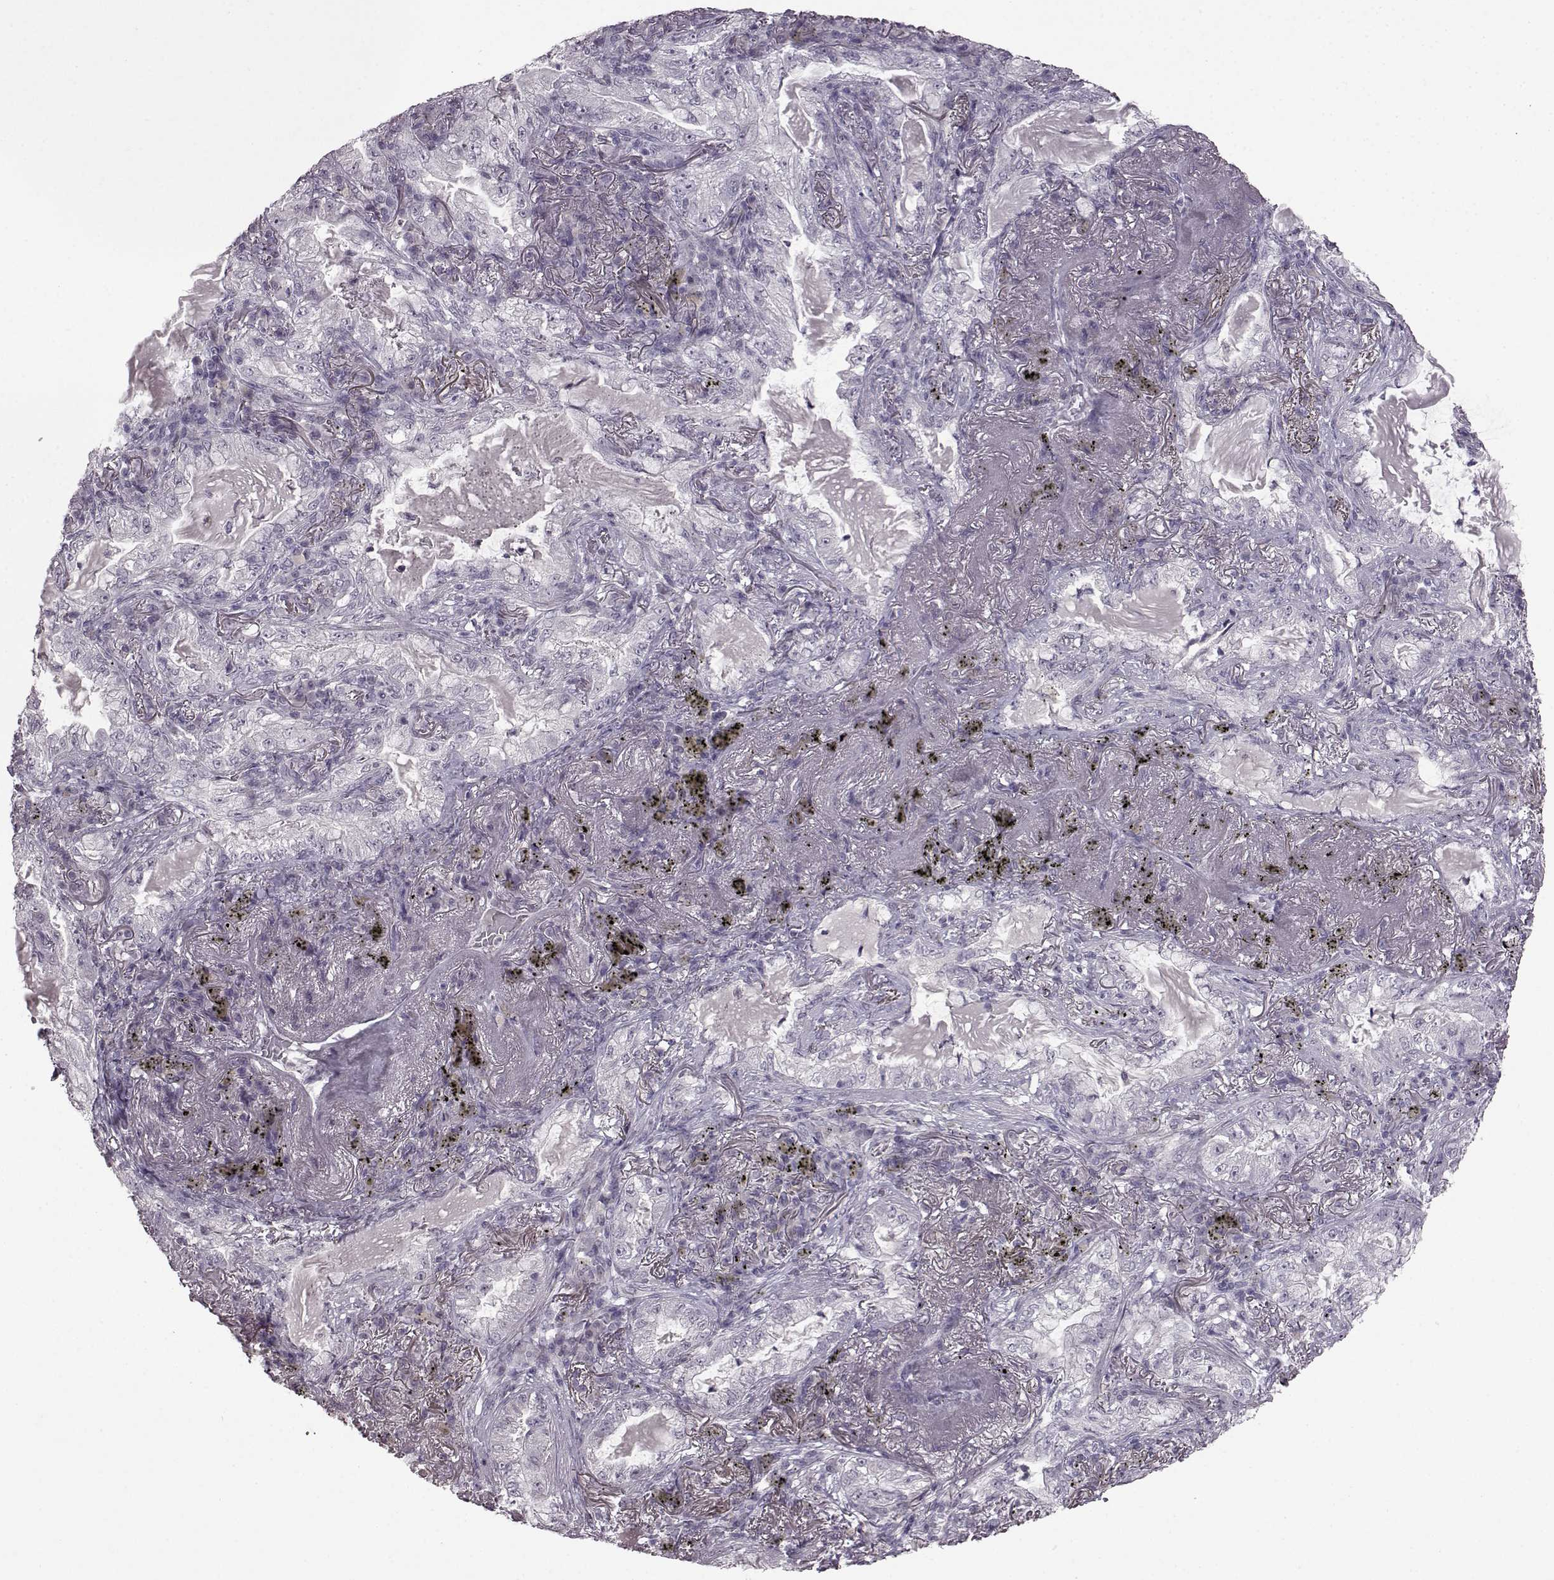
{"staining": {"intensity": "negative", "quantity": "none", "location": "none"}, "tissue": "lung cancer", "cell_type": "Tumor cells", "image_type": "cancer", "snomed": [{"axis": "morphology", "description": "Adenocarcinoma, NOS"}, {"axis": "topography", "description": "Lung"}], "caption": "This is an immunohistochemistry (IHC) micrograph of human lung cancer. There is no staining in tumor cells.", "gene": "LHB", "patient": {"sex": "female", "age": 73}}